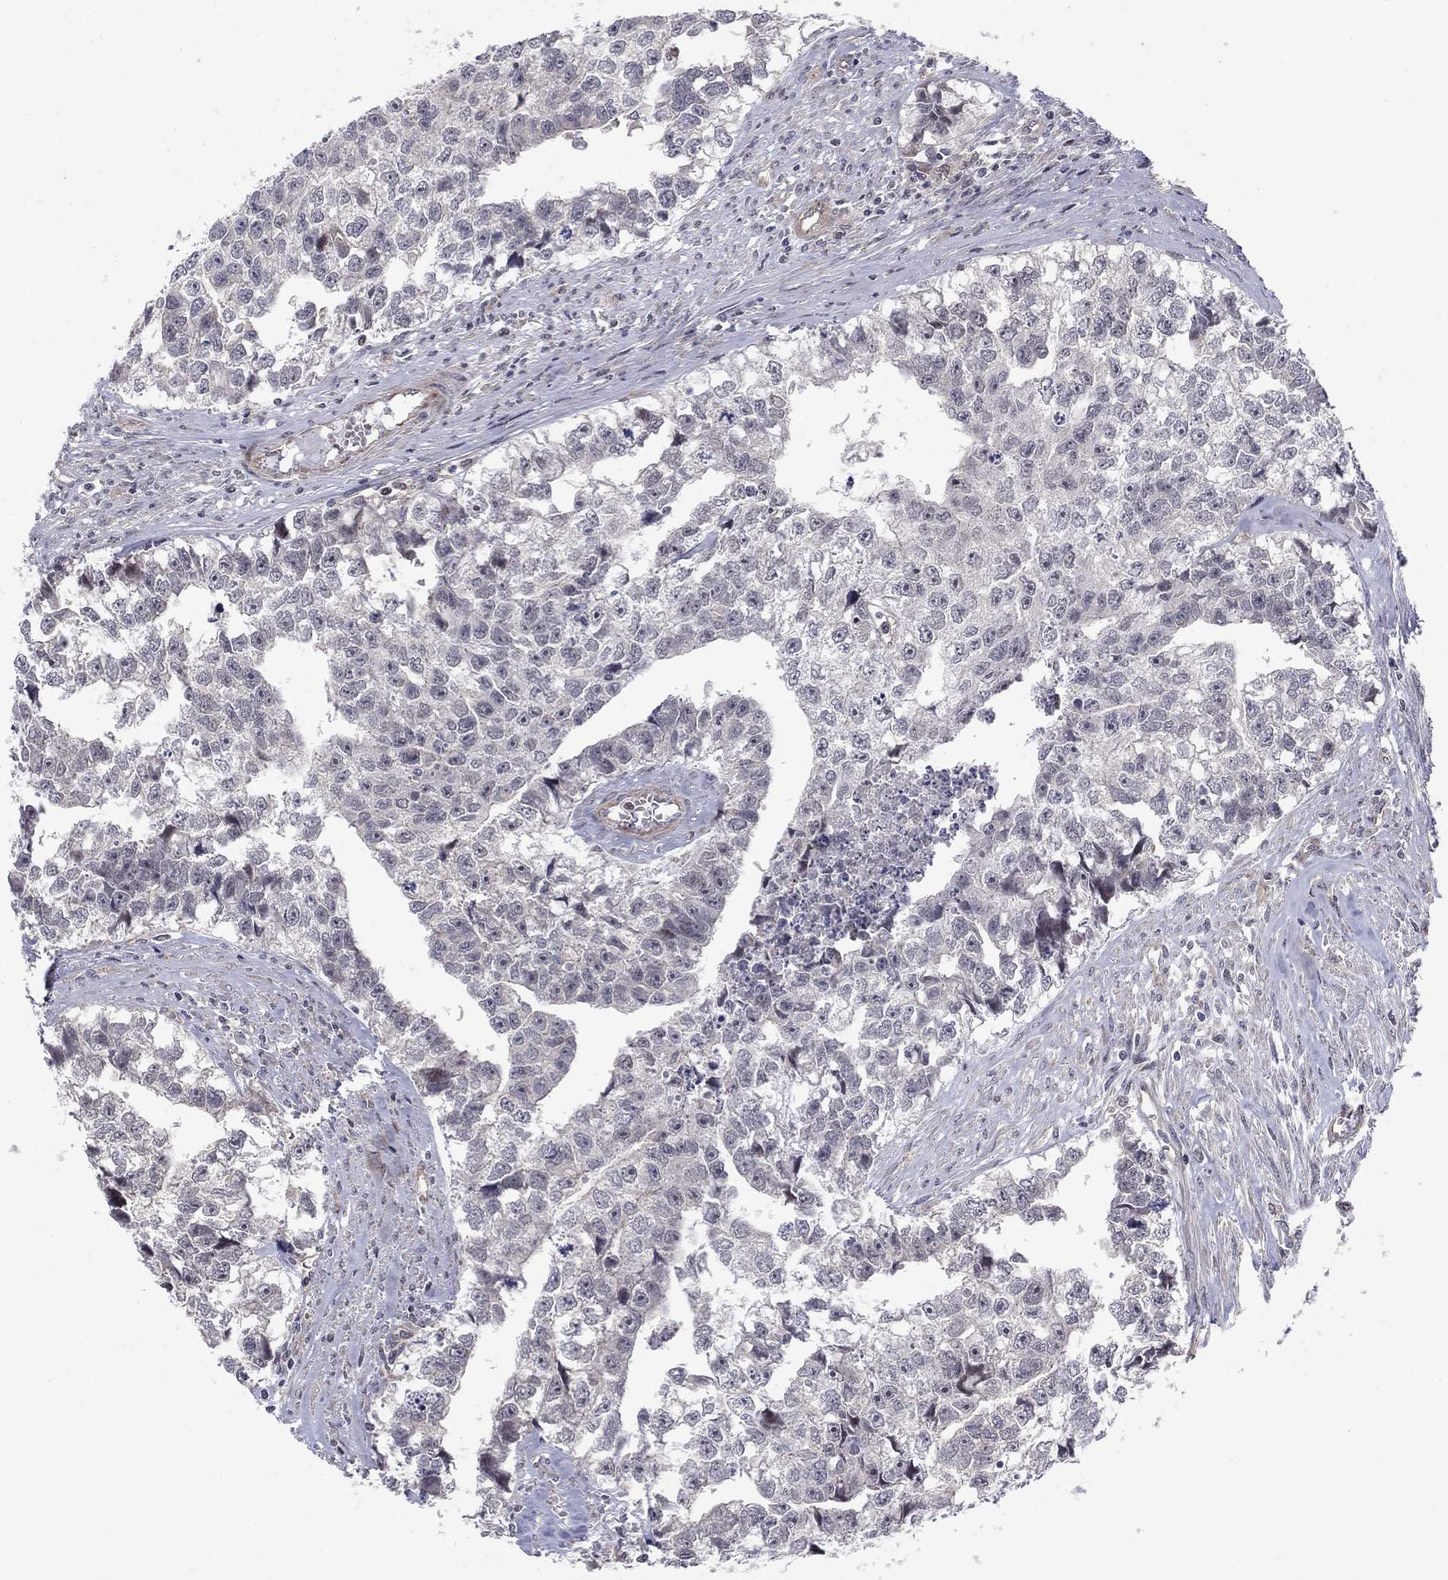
{"staining": {"intensity": "negative", "quantity": "none", "location": "none"}, "tissue": "testis cancer", "cell_type": "Tumor cells", "image_type": "cancer", "snomed": [{"axis": "morphology", "description": "Carcinoma, Embryonal, NOS"}, {"axis": "morphology", "description": "Teratoma, malignant, NOS"}, {"axis": "topography", "description": "Testis"}], "caption": "Tumor cells show no significant expression in testis cancer (embryonal carcinoma). The staining is performed using DAB (3,3'-diaminobenzidine) brown chromogen with nuclei counter-stained in using hematoxylin.", "gene": "BCL11A", "patient": {"sex": "male", "age": 44}}